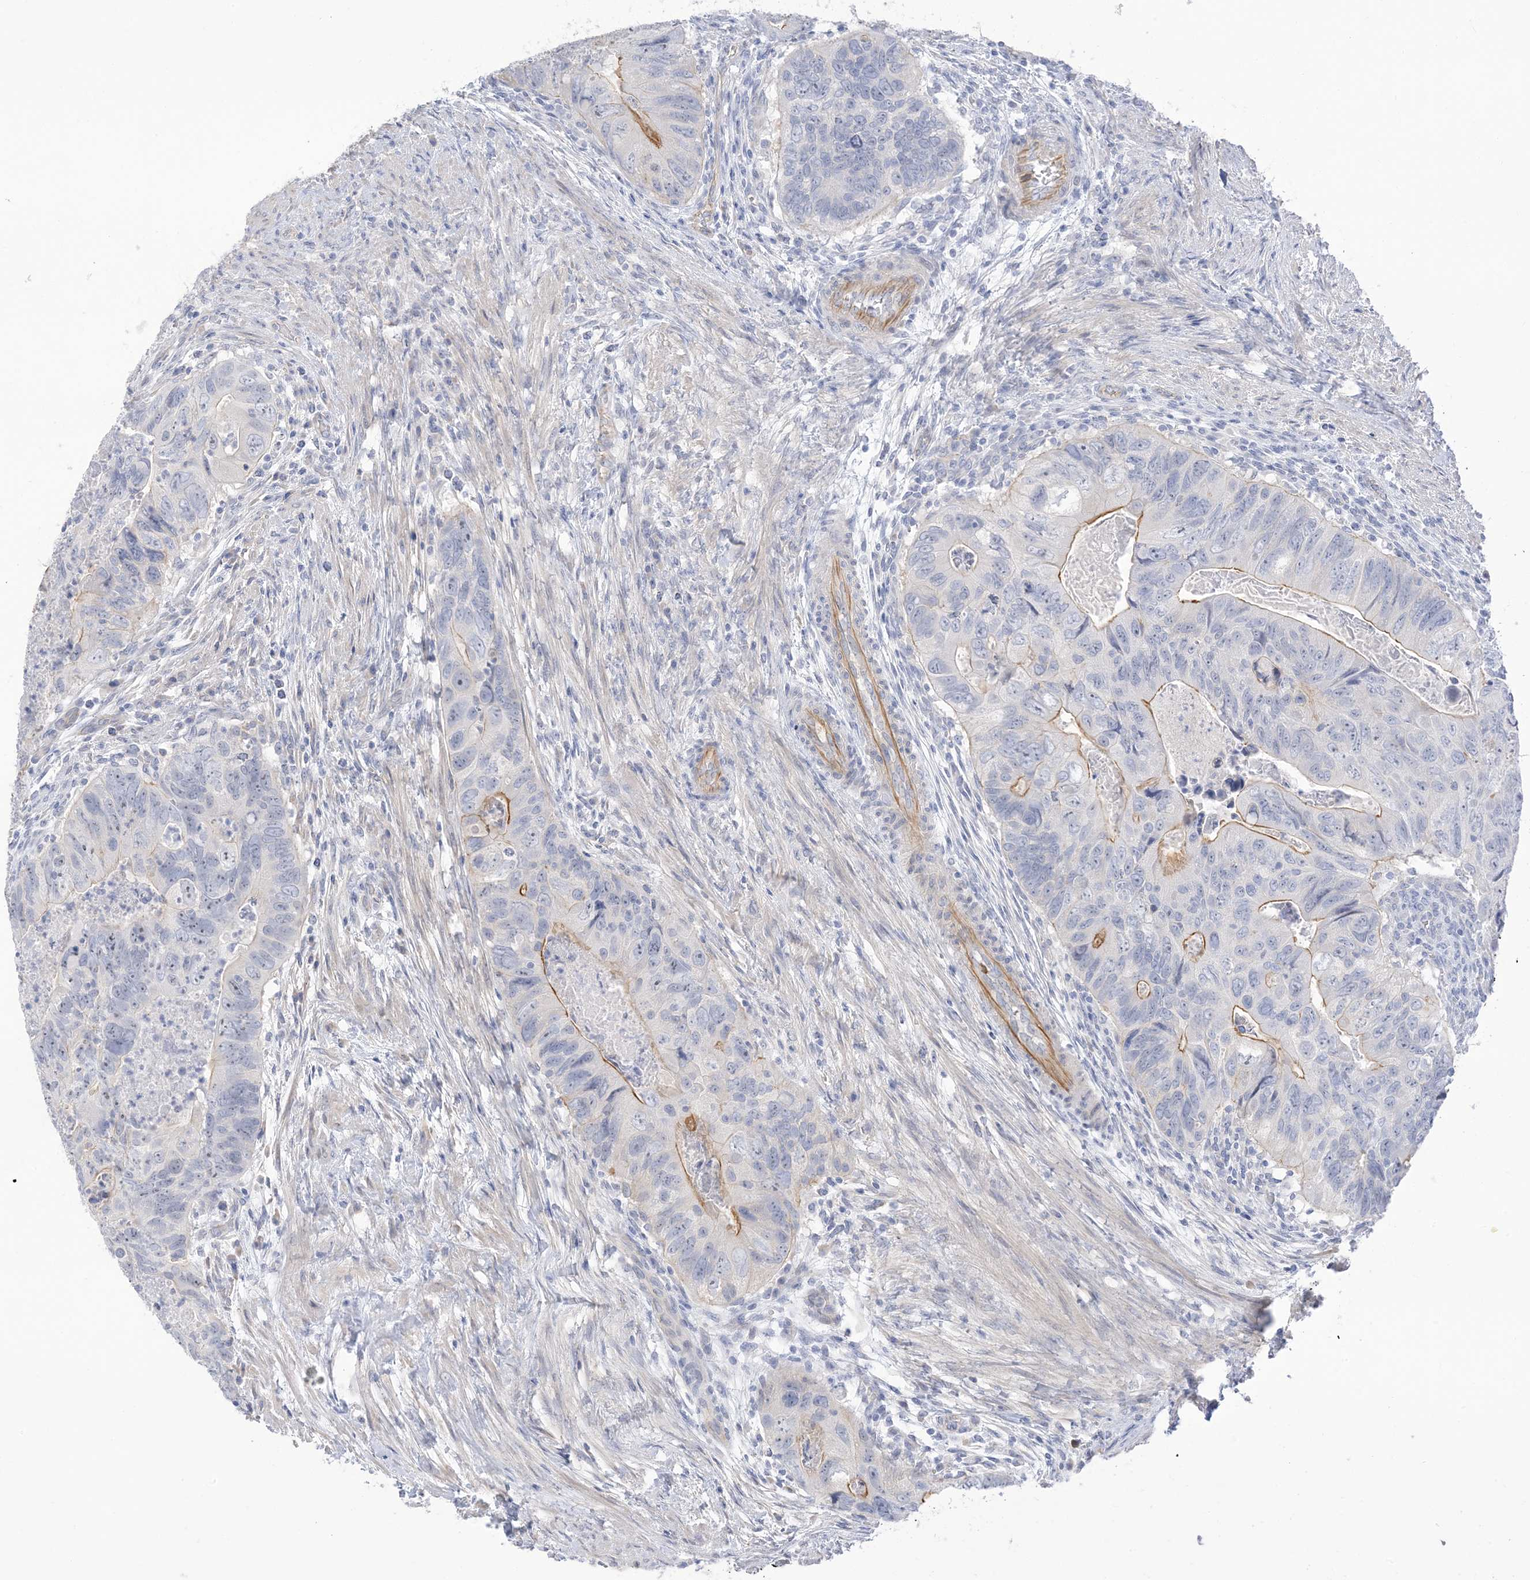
{"staining": {"intensity": "moderate", "quantity": "<25%", "location": "cytoplasmic/membranous"}, "tissue": "colorectal cancer", "cell_type": "Tumor cells", "image_type": "cancer", "snomed": [{"axis": "morphology", "description": "Adenocarcinoma, NOS"}, {"axis": "topography", "description": "Rectum"}], "caption": "An image of adenocarcinoma (colorectal) stained for a protein reveals moderate cytoplasmic/membranous brown staining in tumor cells. (DAB IHC, brown staining for protein, blue staining for nuclei).", "gene": "IL36B", "patient": {"sex": "male", "age": 63}}